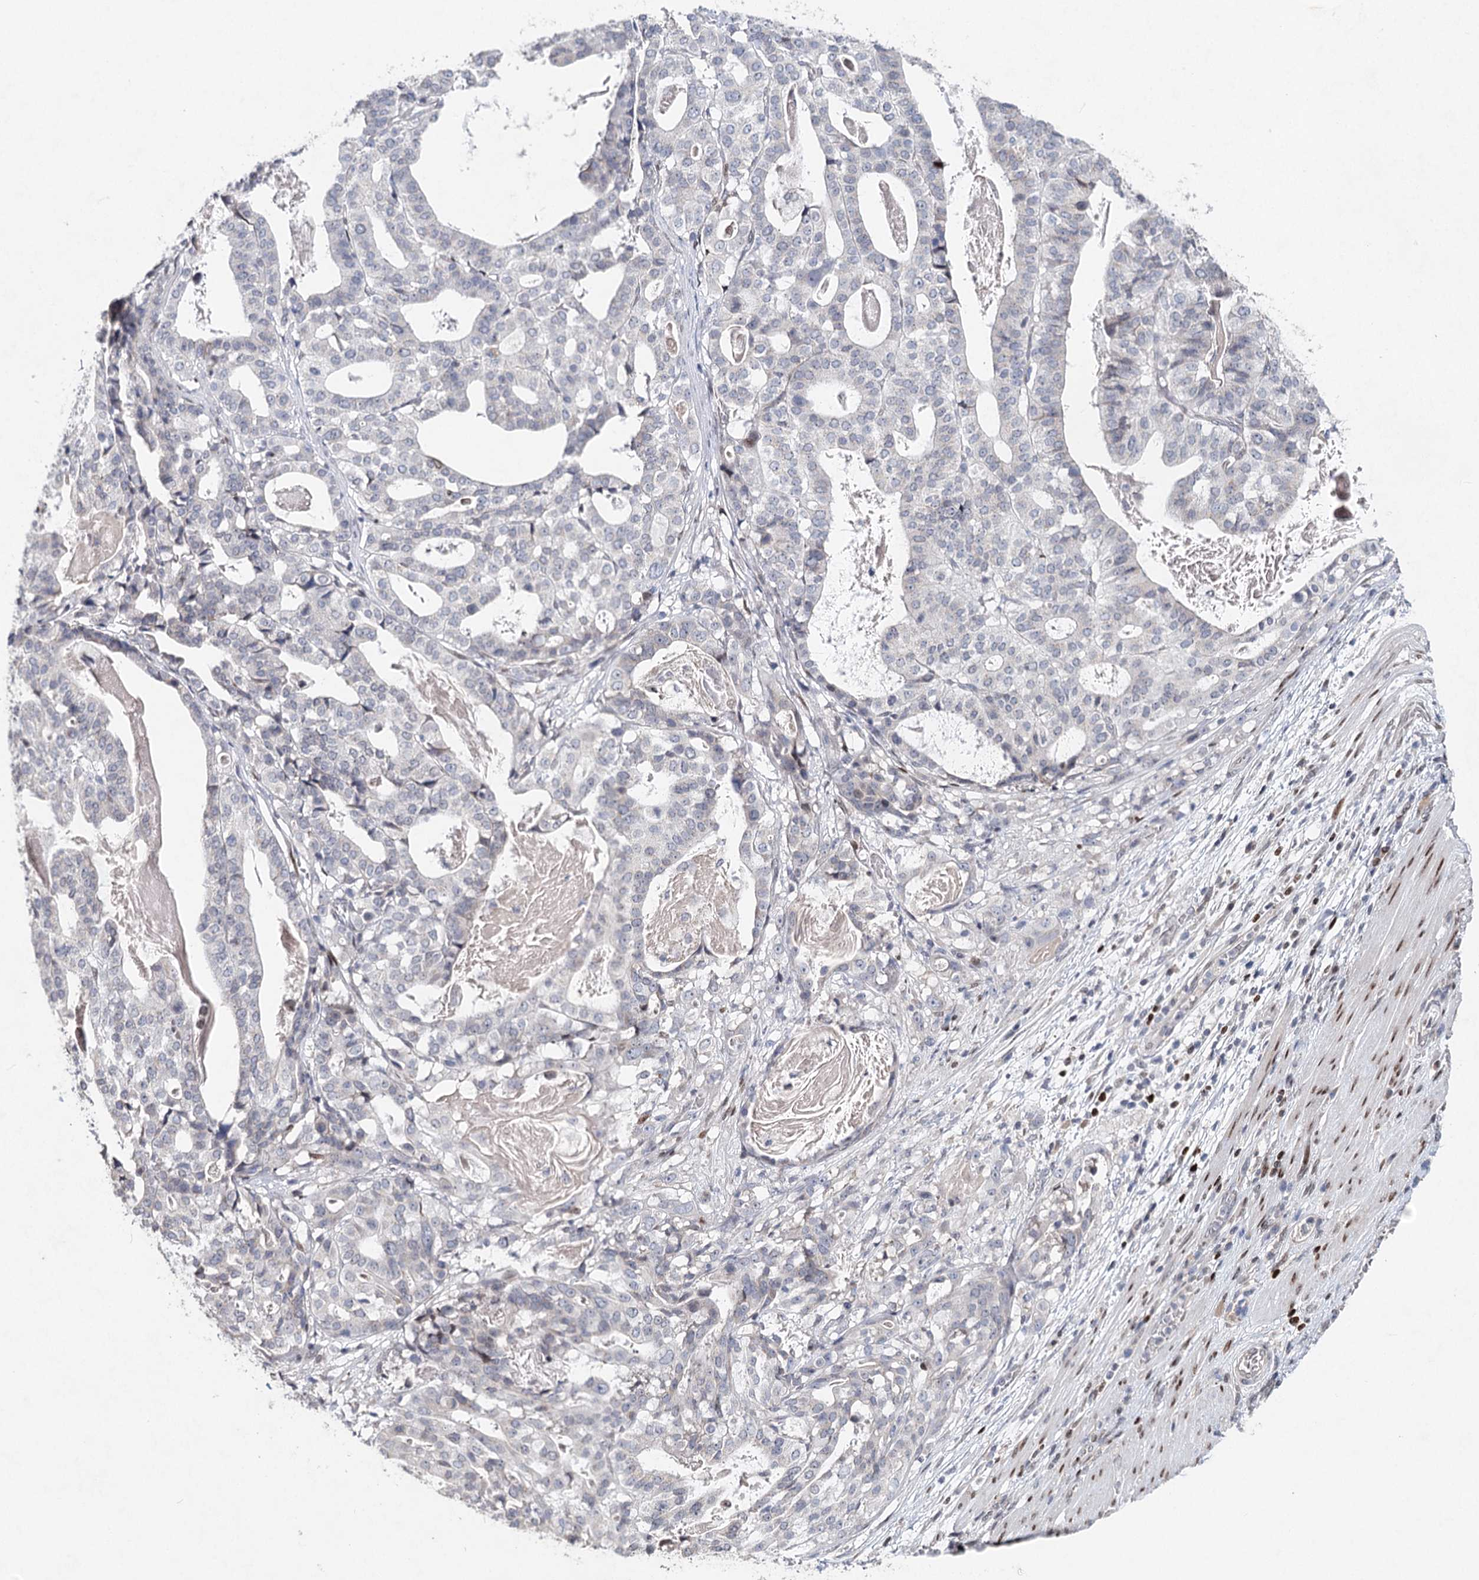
{"staining": {"intensity": "negative", "quantity": "none", "location": "none"}, "tissue": "stomach cancer", "cell_type": "Tumor cells", "image_type": "cancer", "snomed": [{"axis": "morphology", "description": "Adenocarcinoma, NOS"}, {"axis": "topography", "description": "Stomach"}], "caption": "DAB immunohistochemical staining of stomach adenocarcinoma shows no significant staining in tumor cells.", "gene": "FRMD4A", "patient": {"sex": "male", "age": 48}}